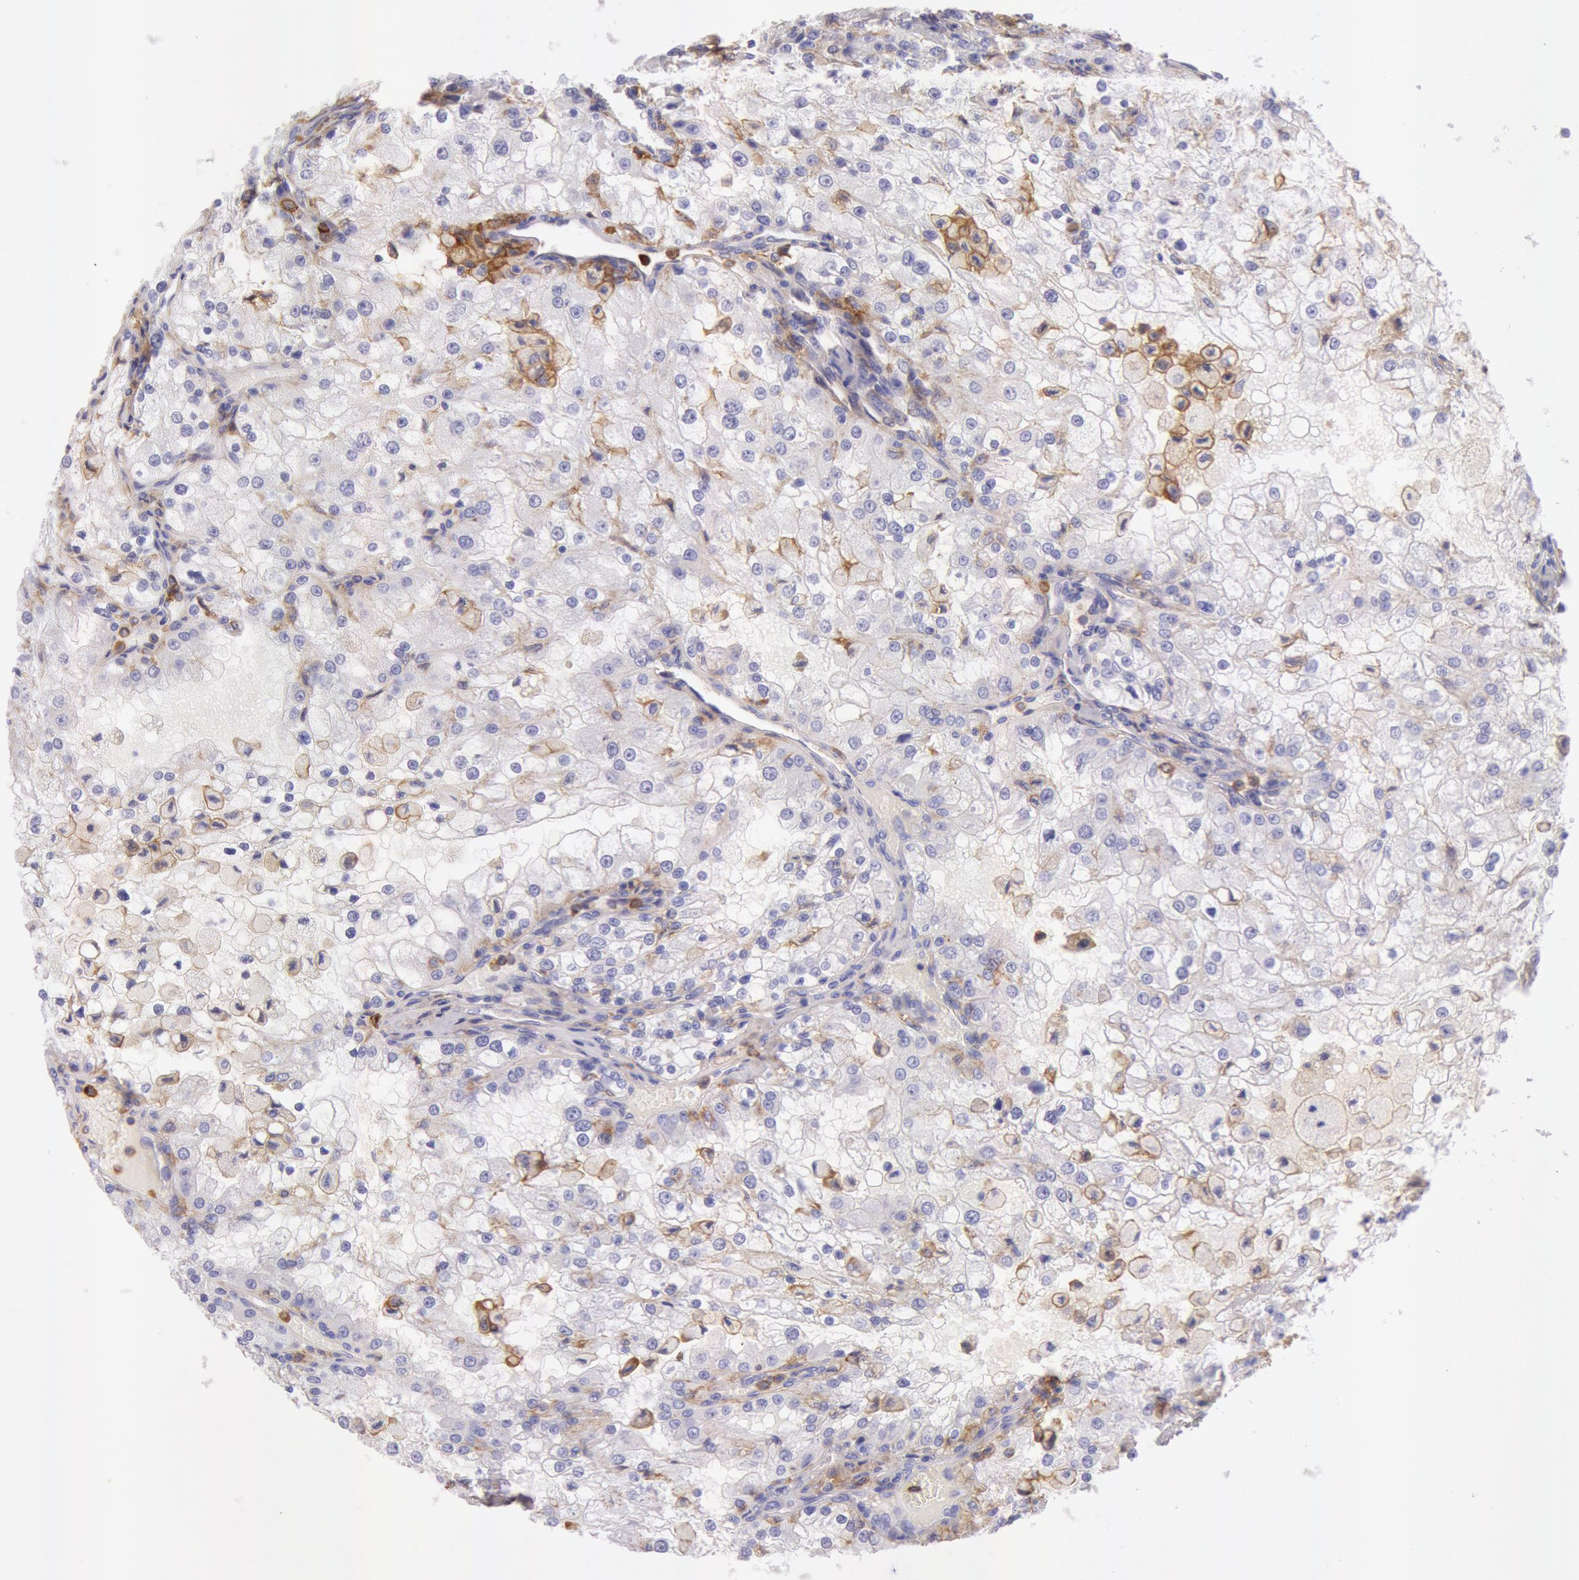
{"staining": {"intensity": "negative", "quantity": "none", "location": "none"}, "tissue": "renal cancer", "cell_type": "Tumor cells", "image_type": "cancer", "snomed": [{"axis": "morphology", "description": "Adenocarcinoma, NOS"}, {"axis": "topography", "description": "Kidney"}], "caption": "Tumor cells show no significant protein positivity in renal cancer (adenocarcinoma). (Stains: DAB (3,3'-diaminobenzidine) immunohistochemistry (IHC) with hematoxylin counter stain, Microscopy: brightfield microscopy at high magnification).", "gene": "LYN", "patient": {"sex": "female", "age": 74}}